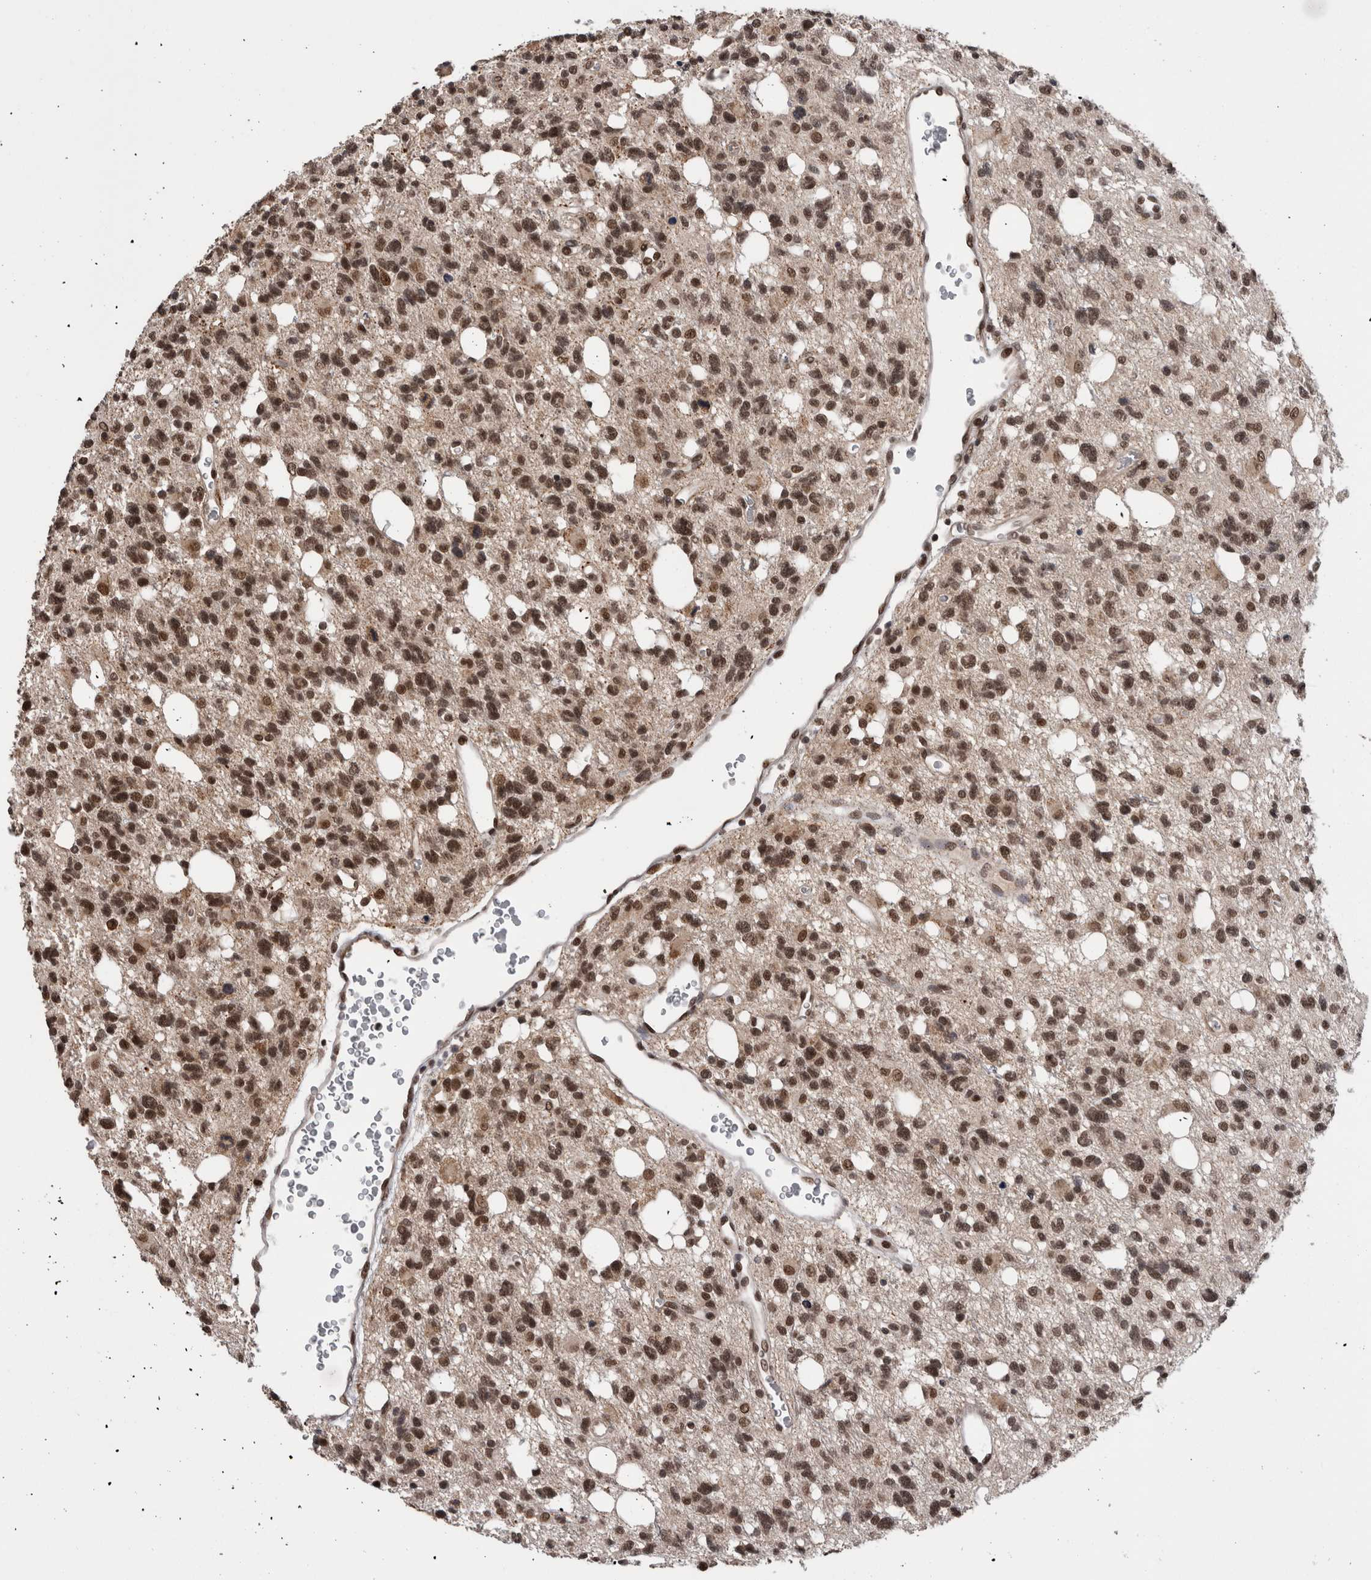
{"staining": {"intensity": "moderate", "quantity": ">75%", "location": "nuclear"}, "tissue": "glioma", "cell_type": "Tumor cells", "image_type": "cancer", "snomed": [{"axis": "morphology", "description": "Glioma, malignant, High grade"}, {"axis": "topography", "description": "Brain"}], "caption": "This histopathology image demonstrates immunohistochemistry staining of human glioma, with medium moderate nuclear expression in approximately >75% of tumor cells.", "gene": "CPSF2", "patient": {"sex": "female", "age": 62}}